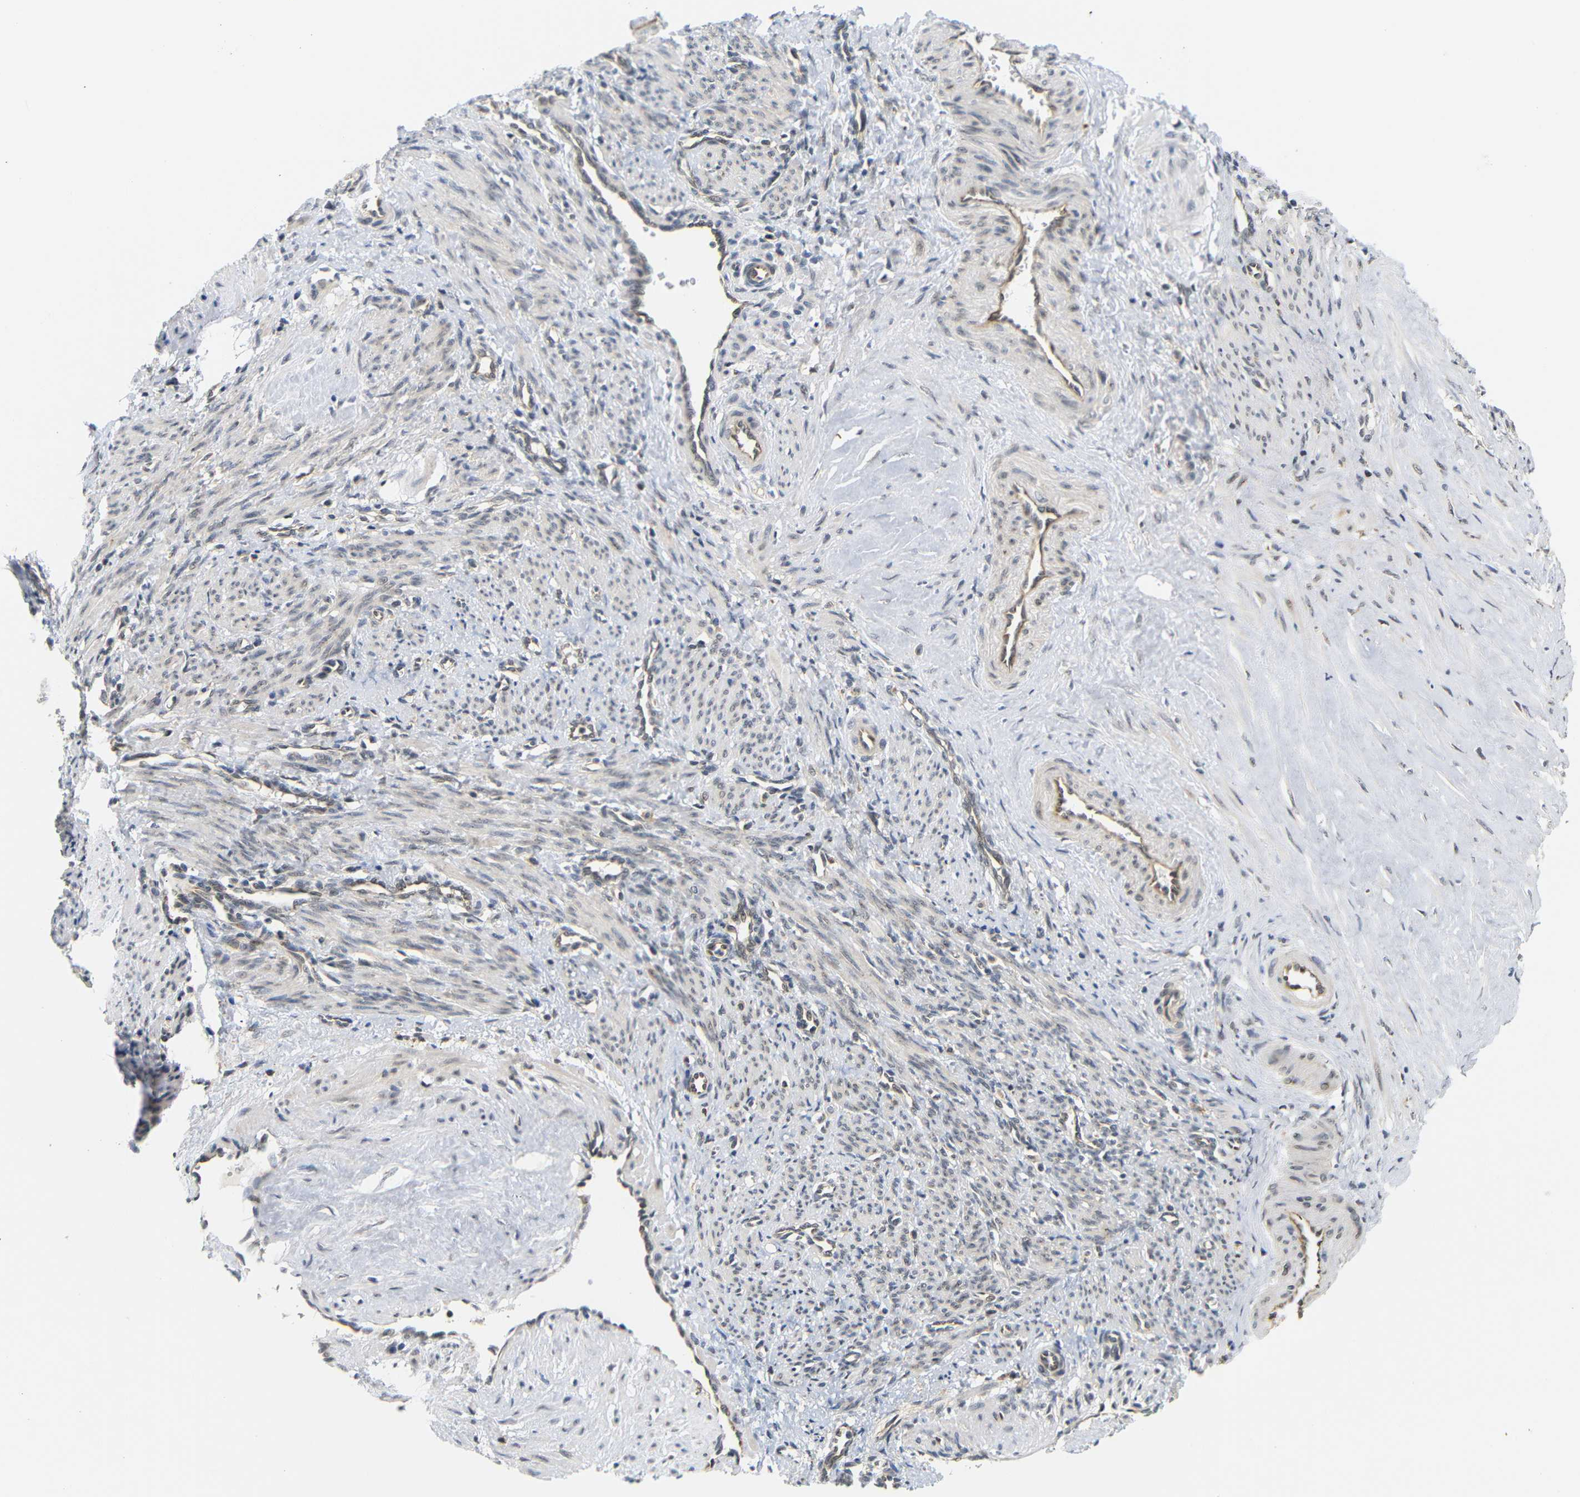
{"staining": {"intensity": "negative", "quantity": "none", "location": "none"}, "tissue": "smooth muscle", "cell_type": "Smooth muscle cells", "image_type": "normal", "snomed": [{"axis": "morphology", "description": "Normal tissue, NOS"}, {"axis": "topography", "description": "Endometrium"}], "caption": "DAB immunohistochemical staining of normal smooth muscle demonstrates no significant positivity in smooth muscle cells. The staining is performed using DAB brown chromogen with nuclei counter-stained in using hematoxylin.", "gene": "GJA5", "patient": {"sex": "female", "age": 33}}